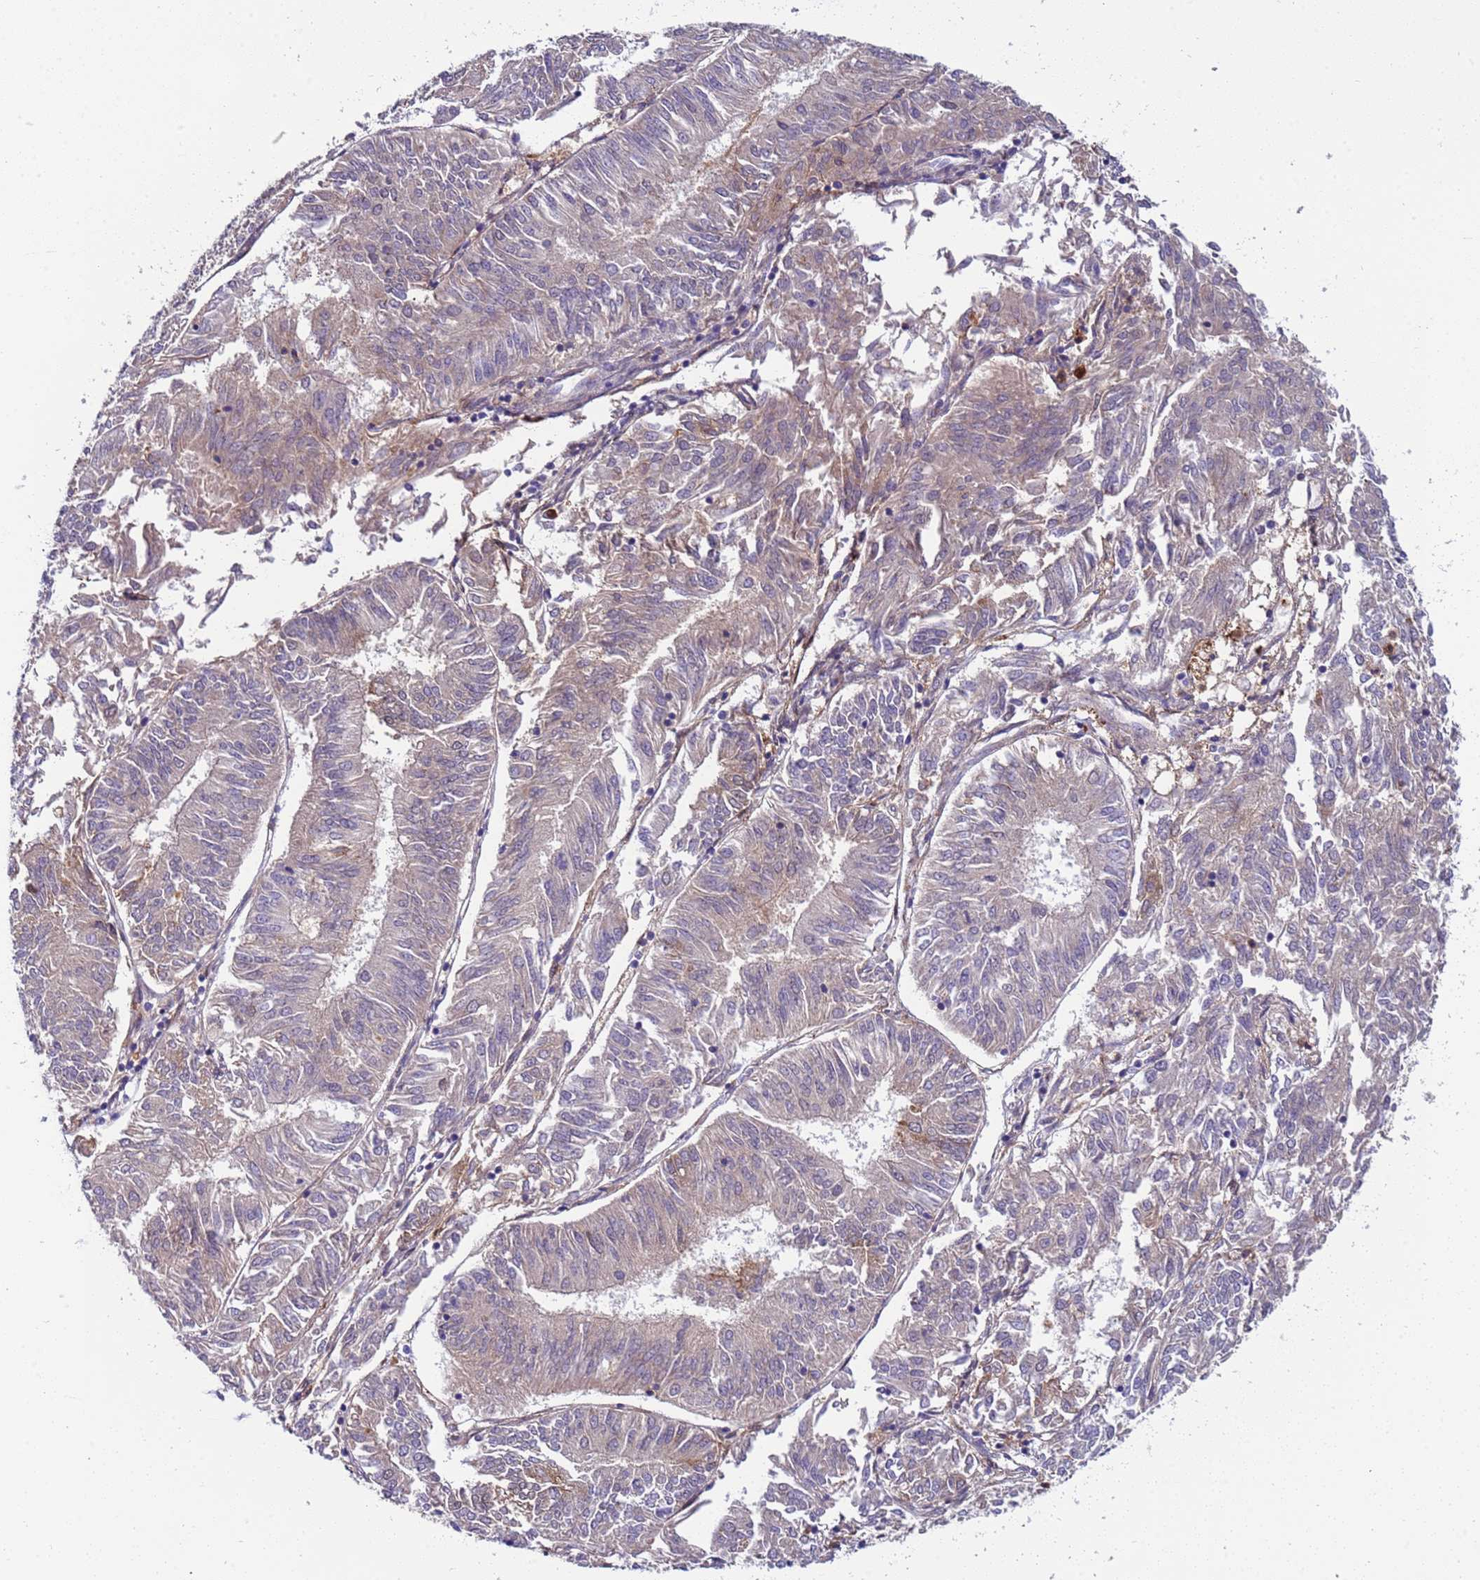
{"staining": {"intensity": "weak", "quantity": "<25%", "location": "cytoplasmic/membranous"}, "tissue": "endometrial cancer", "cell_type": "Tumor cells", "image_type": "cancer", "snomed": [{"axis": "morphology", "description": "Adenocarcinoma, NOS"}, {"axis": "topography", "description": "Endometrium"}], "caption": "Endometrial cancer (adenocarcinoma) was stained to show a protein in brown. There is no significant positivity in tumor cells.", "gene": "PAQR7", "patient": {"sex": "female", "age": 58}}